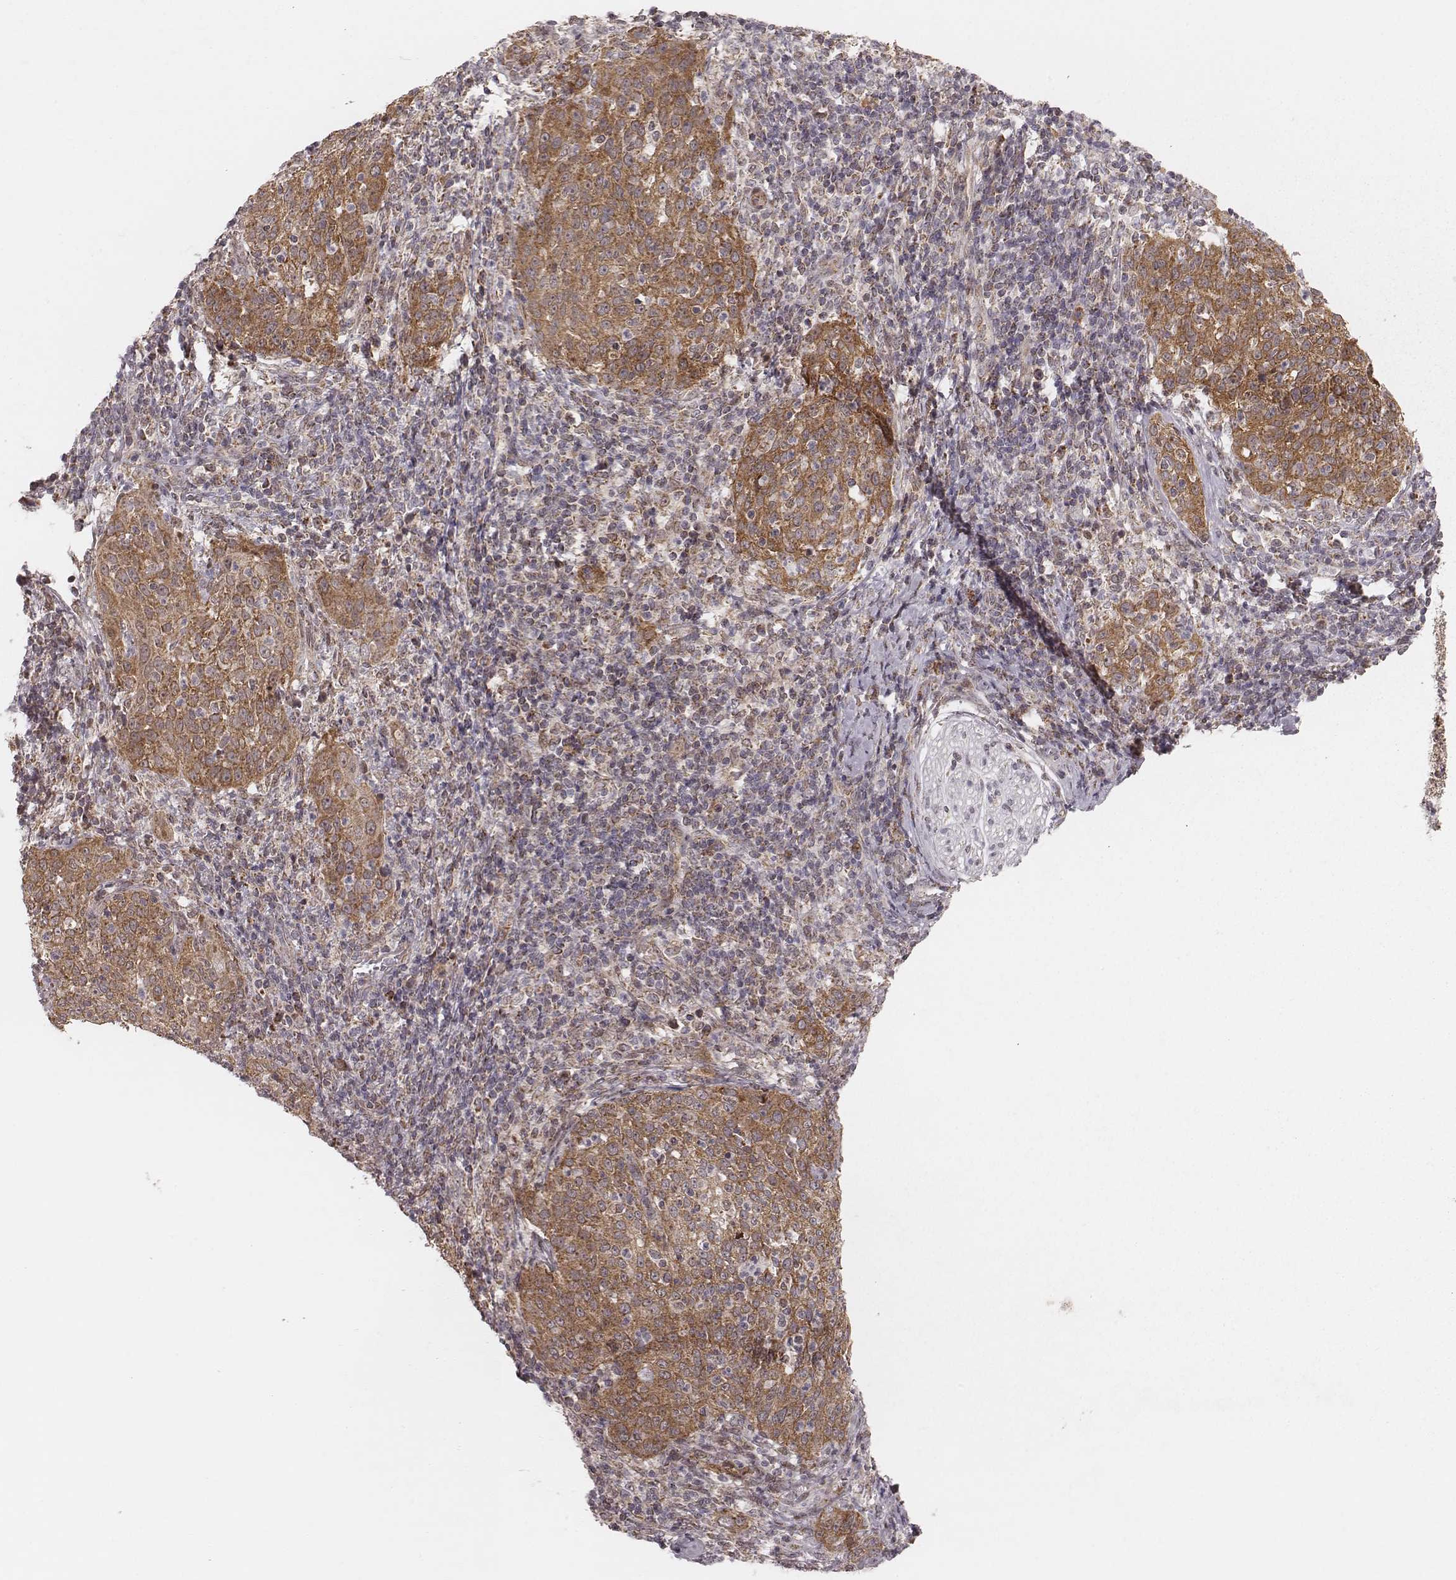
{"staining": {"intensity": "moderate", "quantity": ">75%", "location": "cytoplasmic/membranous"}, "tissue": "cervical cancer", "cell_type": "Tumor cells", "image_type": "cancer", "snomed": [{"axis": "morphology", "description": "Squamous cell carcinoma, NOS"}, {"axis": "topography", "description": "Cervix"}], "caption": "IHC photomicrograph of neoplastic tissue: cervical cancer (squamous cell carcinoma) stained using immunohistochemistry (IHC) demonstrates medium levels of moderate protein expression localized specifically in the cytoplasmic/membranous of tumor cells, appearing as a cytoplasmic/membranous brown color.", "gene": "NDUFA7", "patient": {"sex": "female", "age": 51}}